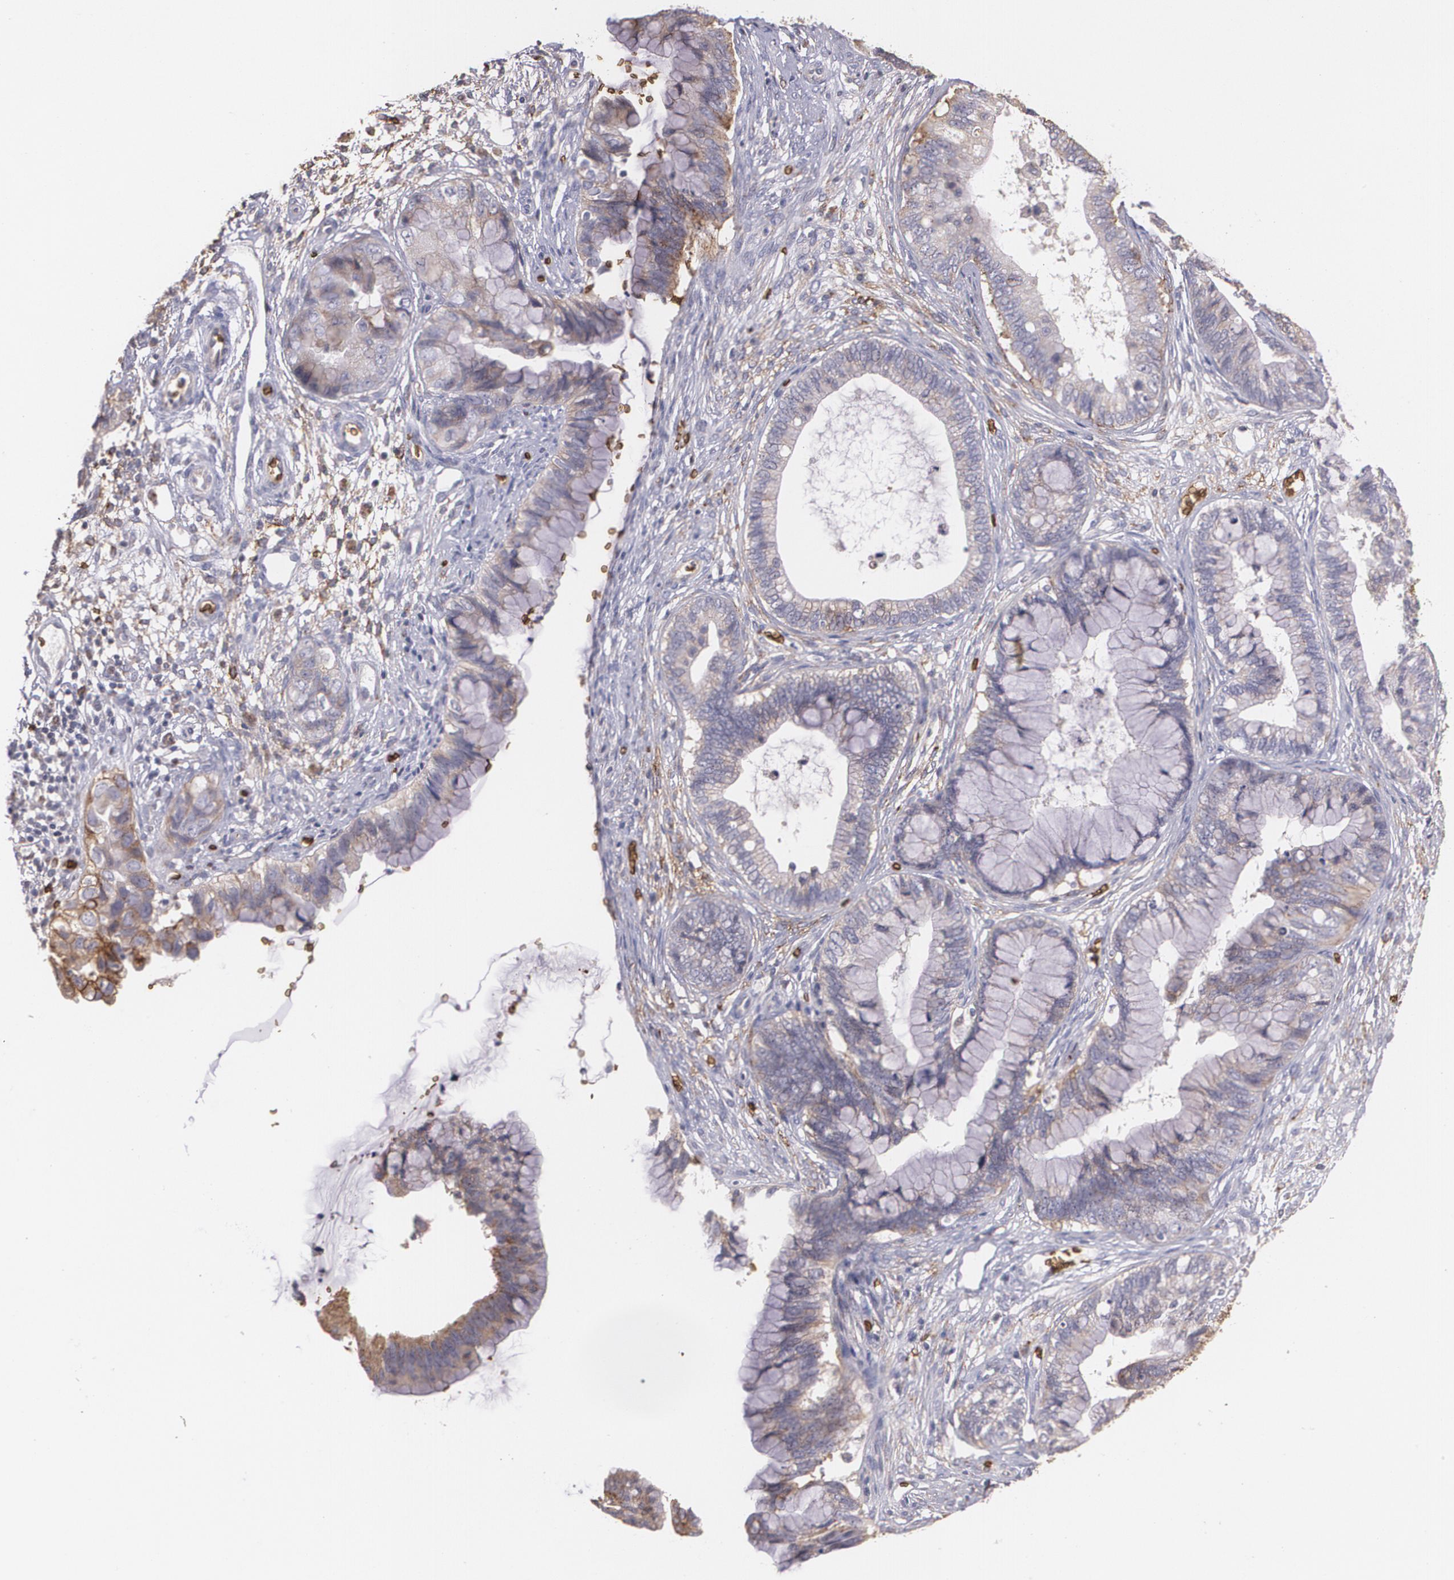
{"staining": {"intensity": "weak", "quantity": "25%-75%", "location": "cytoplasmic/membranous"}, "tissue": "cervical cancer", "cell_type": "Tumor cells", "image_type": "cancer", "snomed": [{"axis": "morphology", "description": "Adenocarcinoma, NOS"}, {"axis": "topography", "description": "Cervix"}], "caption": "This photomicrograph demonstrates cervical adenocarcinoma stained with immunohistochemistry (IHC) to label a protein in brown. The cytoplasmic/membranous of tumor cells show weak positivity for the protein. Nuclei are counter-stained blue.", "gene": "SLC2A1", "patient": {"sex": "female", "age": 44}}